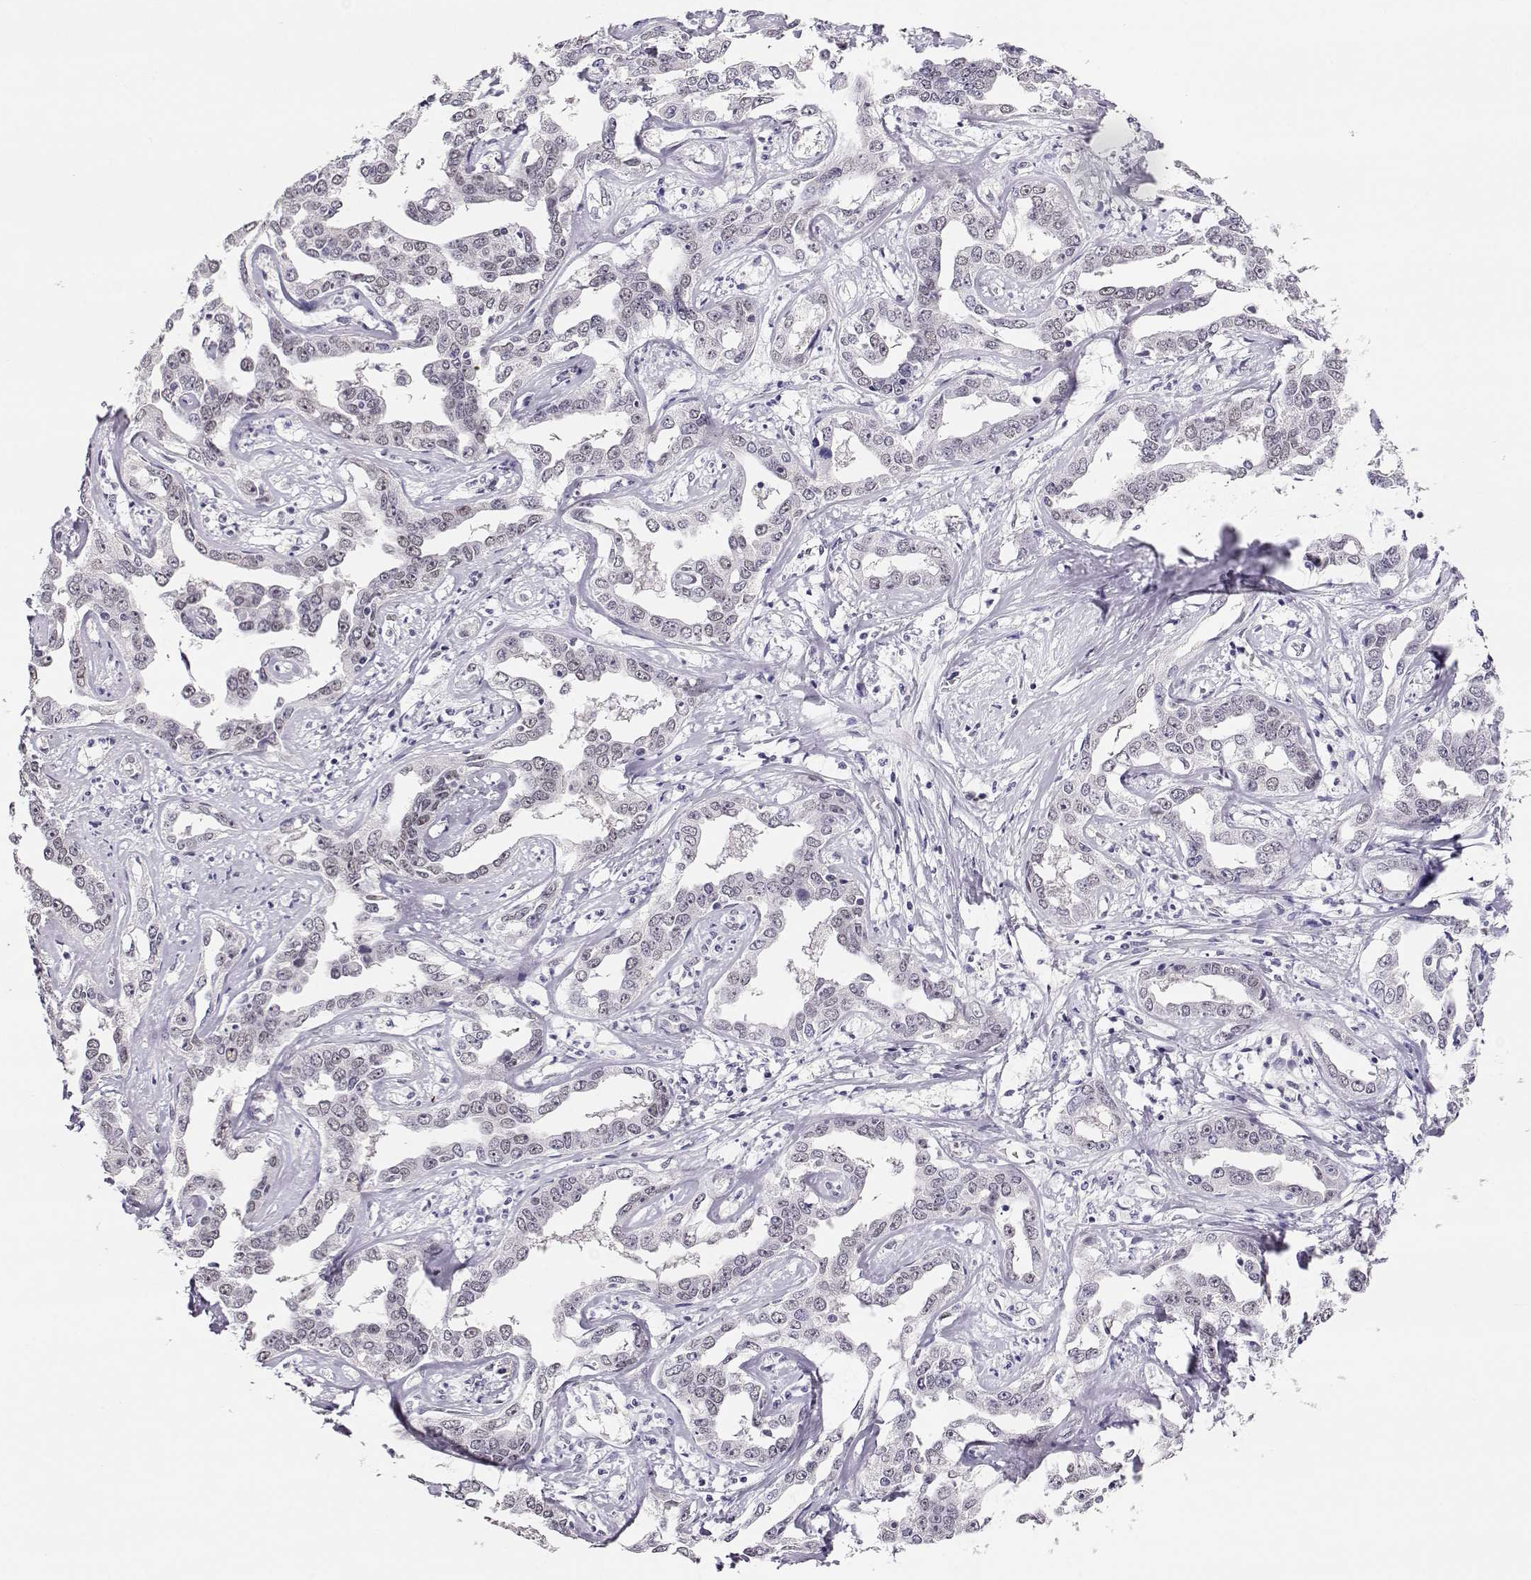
{"staining": {"intensity": "negative", "quantity": "none", "location": "none"}, "tissue": "liver cancer", "cell_type": "Tumor cells", "image_type": "cancer", "snomed": [{"axis": "morphology", "description": "Cholangiocarcinoma"}, {"axis": "topography", "description": "Liver"}], "caption": "The IHC micrograph has no significant staining in tumor cells of cholangiocarcinoma (liver) tissue.", "gene": "POLI", "patient": {"sex": "male", "age": 59}}